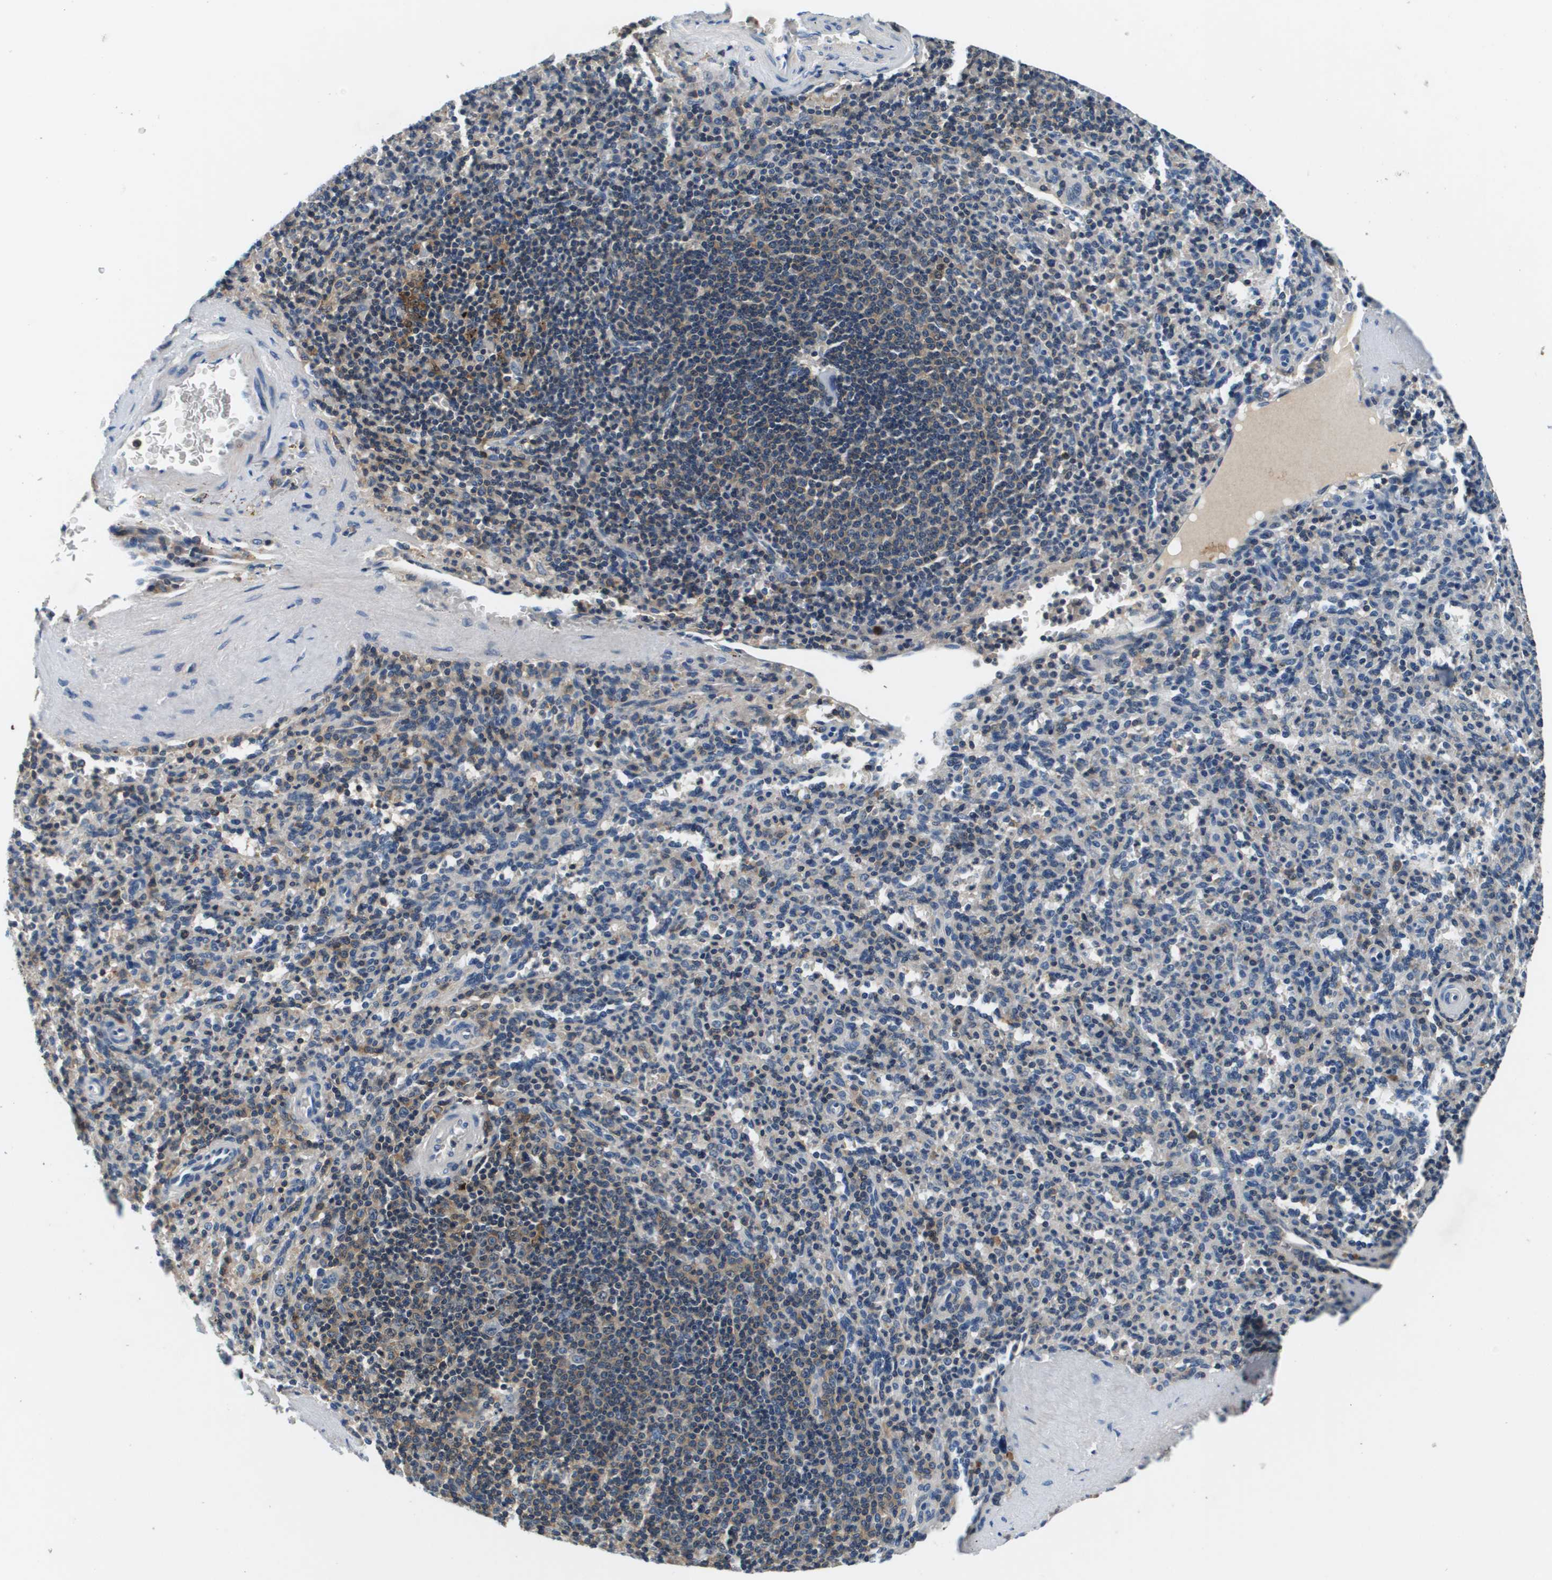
{"staining": {"intensity": "strong", "quantity": "<25%", "location": "cytoplasmic/membranous"}, "tissue": "spleen", "cell_type": "Cells in red pulp", "image_type": "normal", "snomed": [{"axis": "morphology", "description": "Normal tissue, NOS"}, {"axis": "topography", "description": "Spleen"}], "caption": "IHC of unremarkable human spleen exhibits medium levels of strong cytoplasmic/membranous positivity in about <25% of cells in red pulp. The protein of interest is stained brown, and the nuclei are stained in blue (DAB IHC with brightfield microscopy, high magnification).", "gene": "KCNQ5", "patient": {"sex": "male", "age": 36}}